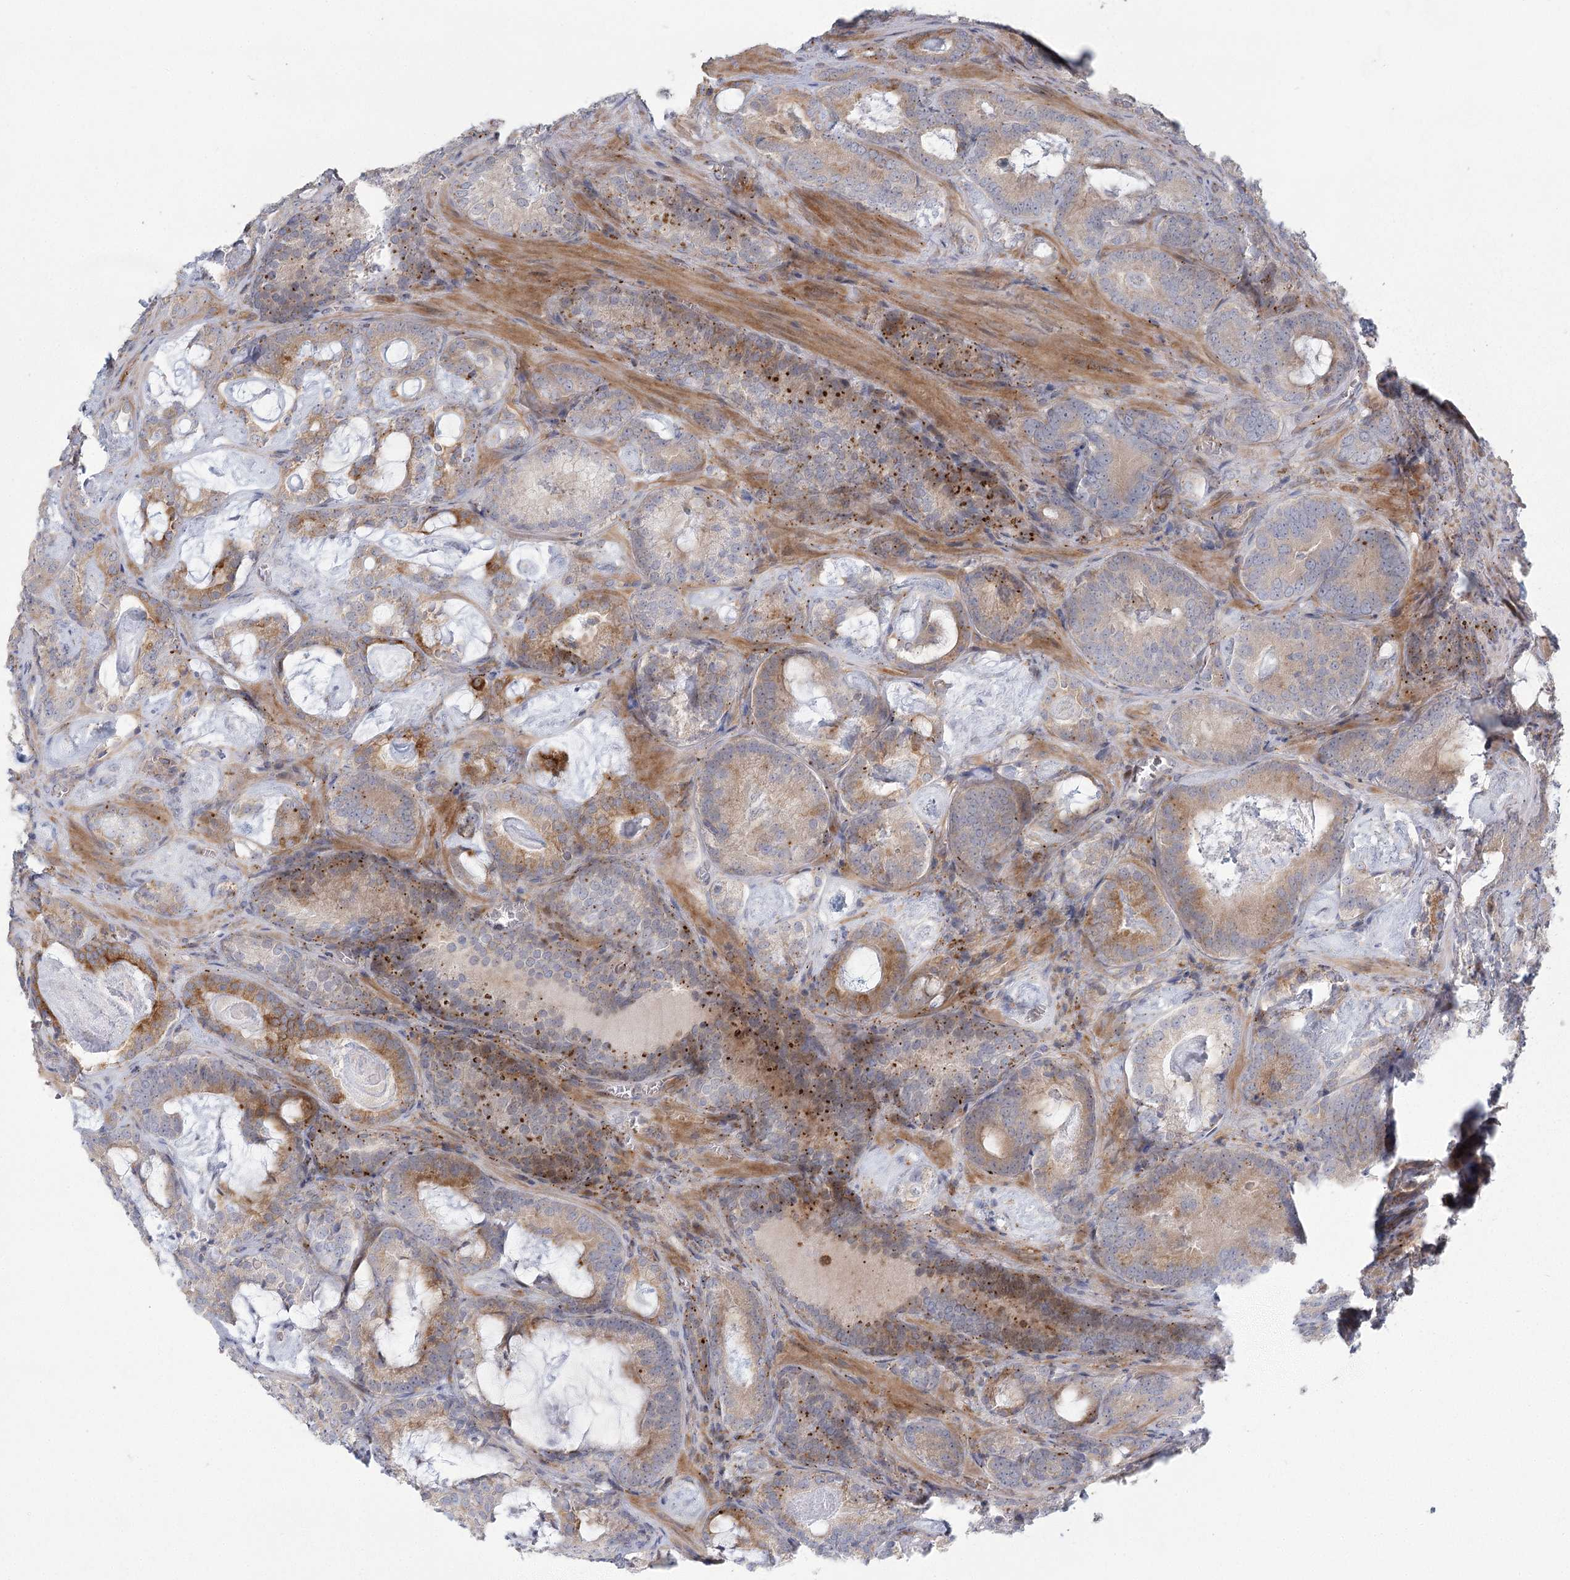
{"staining": {"intensity": "moderate", "quantity": "<25%", "location": "cytoplasmic/membranous"}, "tissue": "prostate cancer", "cell_type": "Tumor cells", "image_type": "cancer", "snomed": [{"axis": "morphology", "description": "Adenocarcinoma, Low grade"}, {"axis": "topography", "description": "Prostate"}], "caption": "Immunohistochemistry of prostate adenocarcinoma (low-grade) exhibits low levels of moderate cytoplasmic/membranous staining in about <25% of tumor cells.", "gene": "FAM110C", "patient": {"sex": "male", "age": 60}}